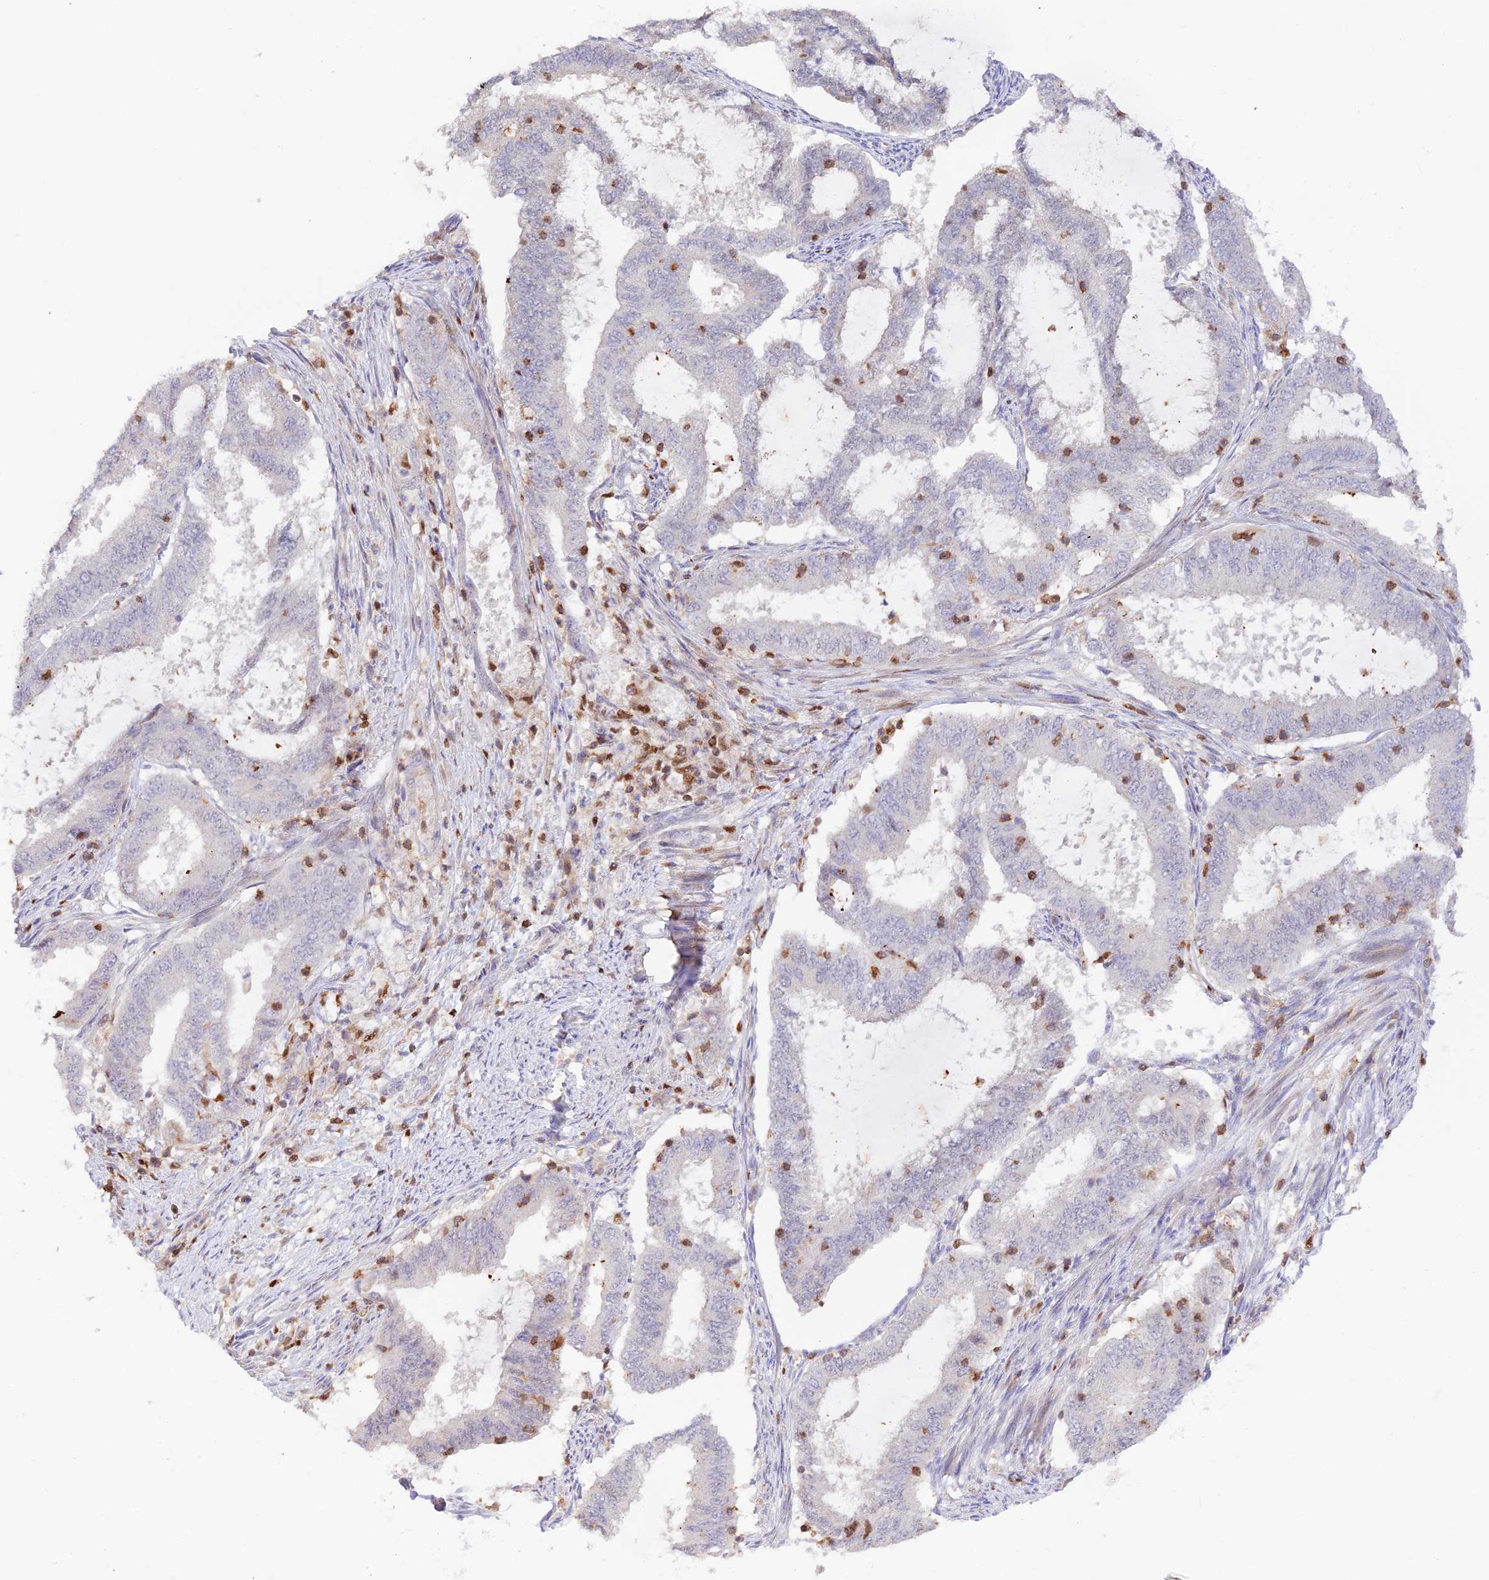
{"staining": {"intensity": "negative", "quantity": "none", "location": "none"}, "tissue": "endometrial cancer", "cell_type": "Tumor cells", "image_type": "cancer", "snomed": [{"axis": "morphology", "description": "Adenocarcinoma, NOS"}, {"axis": "topography", "description": "Endometrium"}], "caption": "Immunohistochemistry (IHC) of endometrial cancer reveals no positivity in tumor cells.", "gene": "DENND1C", "patient": {"sex": "female", "age": 51}}